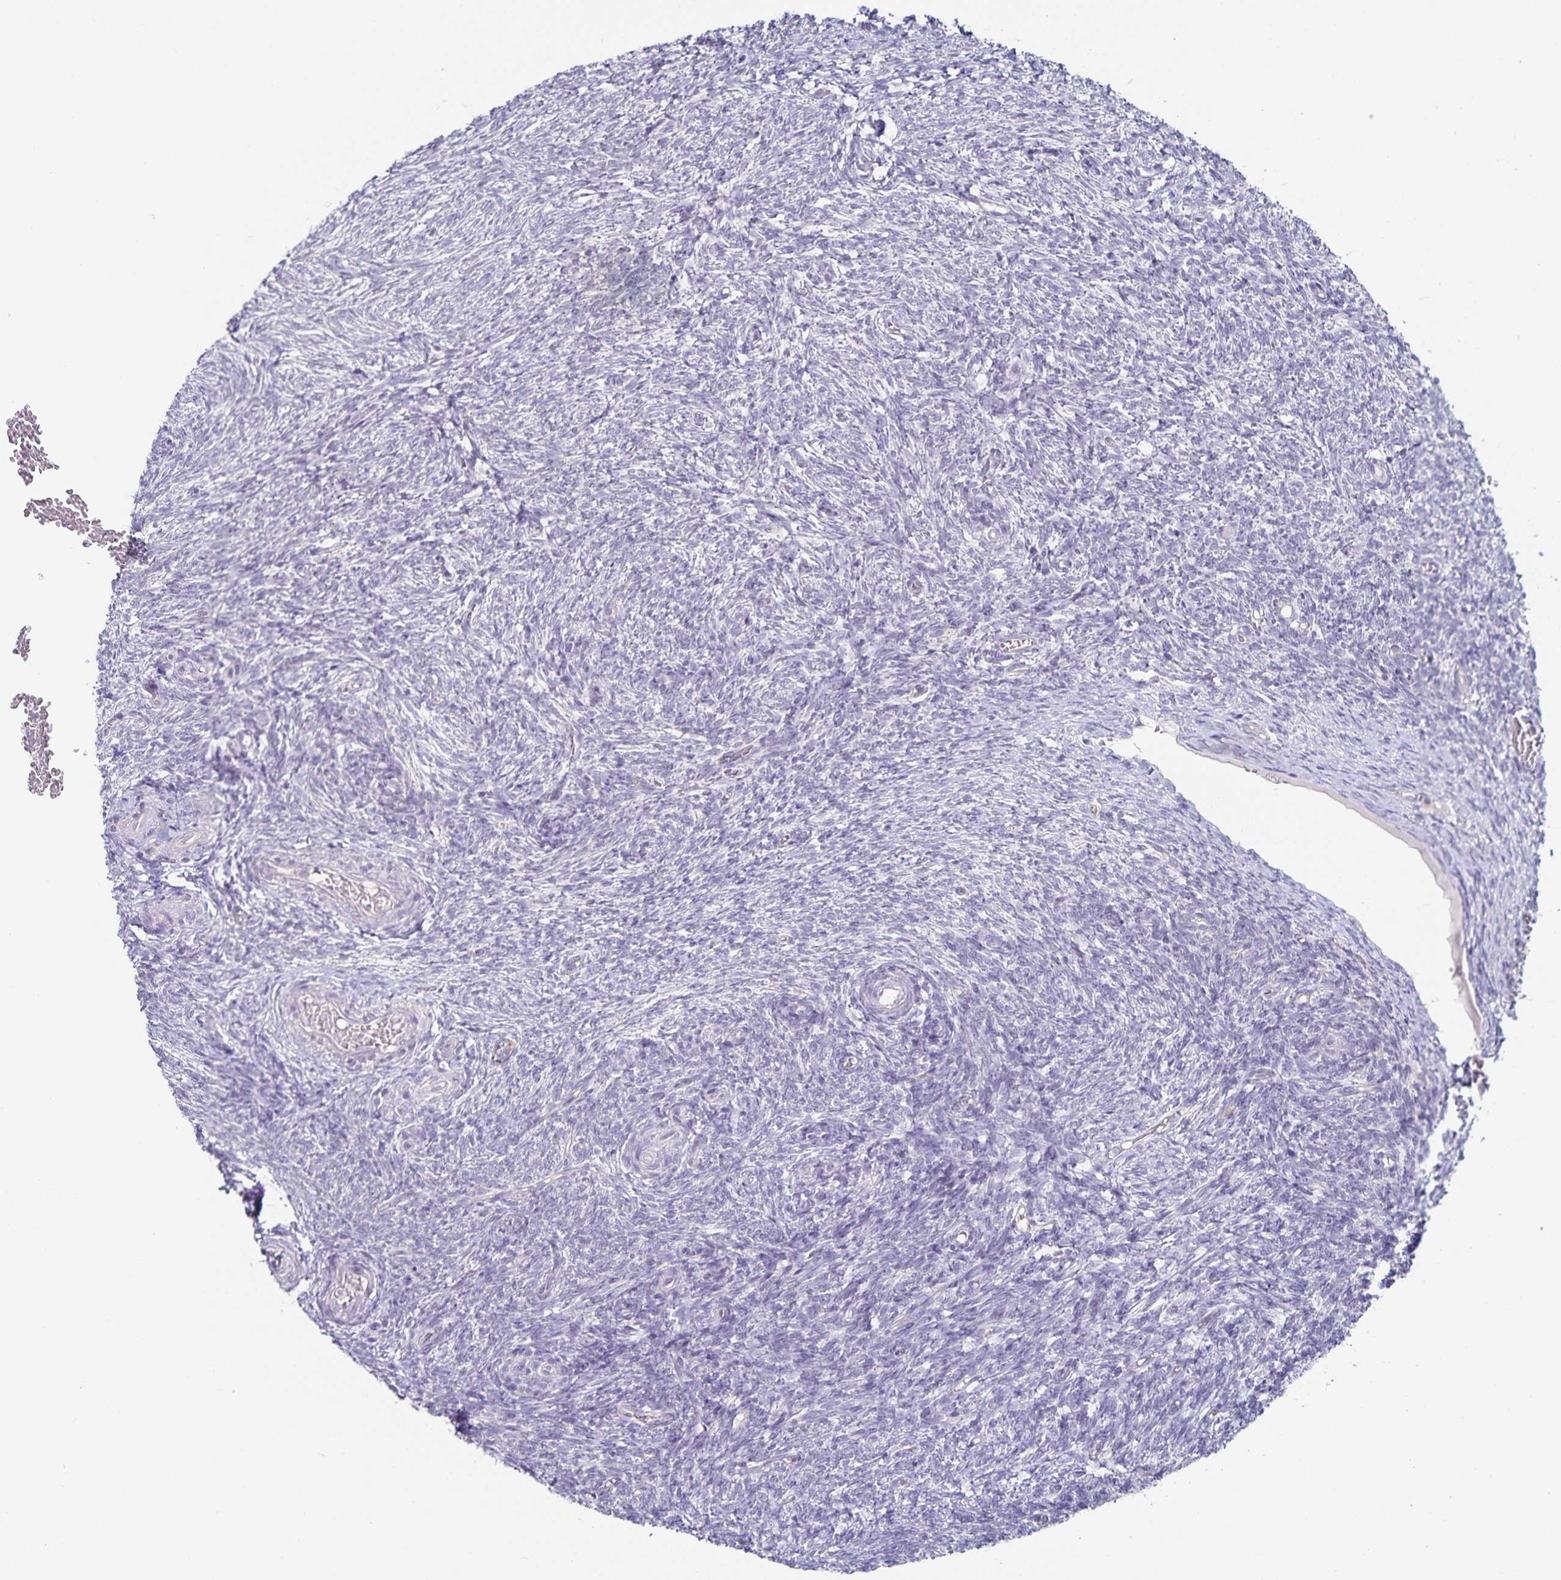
{"staining": {"intensity": "negative", "quantity": "none", "location": "none"}, "tissue": "ovary", "cell_type": "Follicle cells", "image_type": "normal", "snomed": [{"axis": "morphology", "description": "Normal tissue, NOS"}, {"axis": "topography", "description": "Ovary"}], "caption": "Immunohistochemistry photomicrograph of normal ovary: ovary stained with DAB demonstrates no significant protein positivity in follicle cells.", "gene": "DNAH9", "patient": {"sex": "female", "age": 39}}